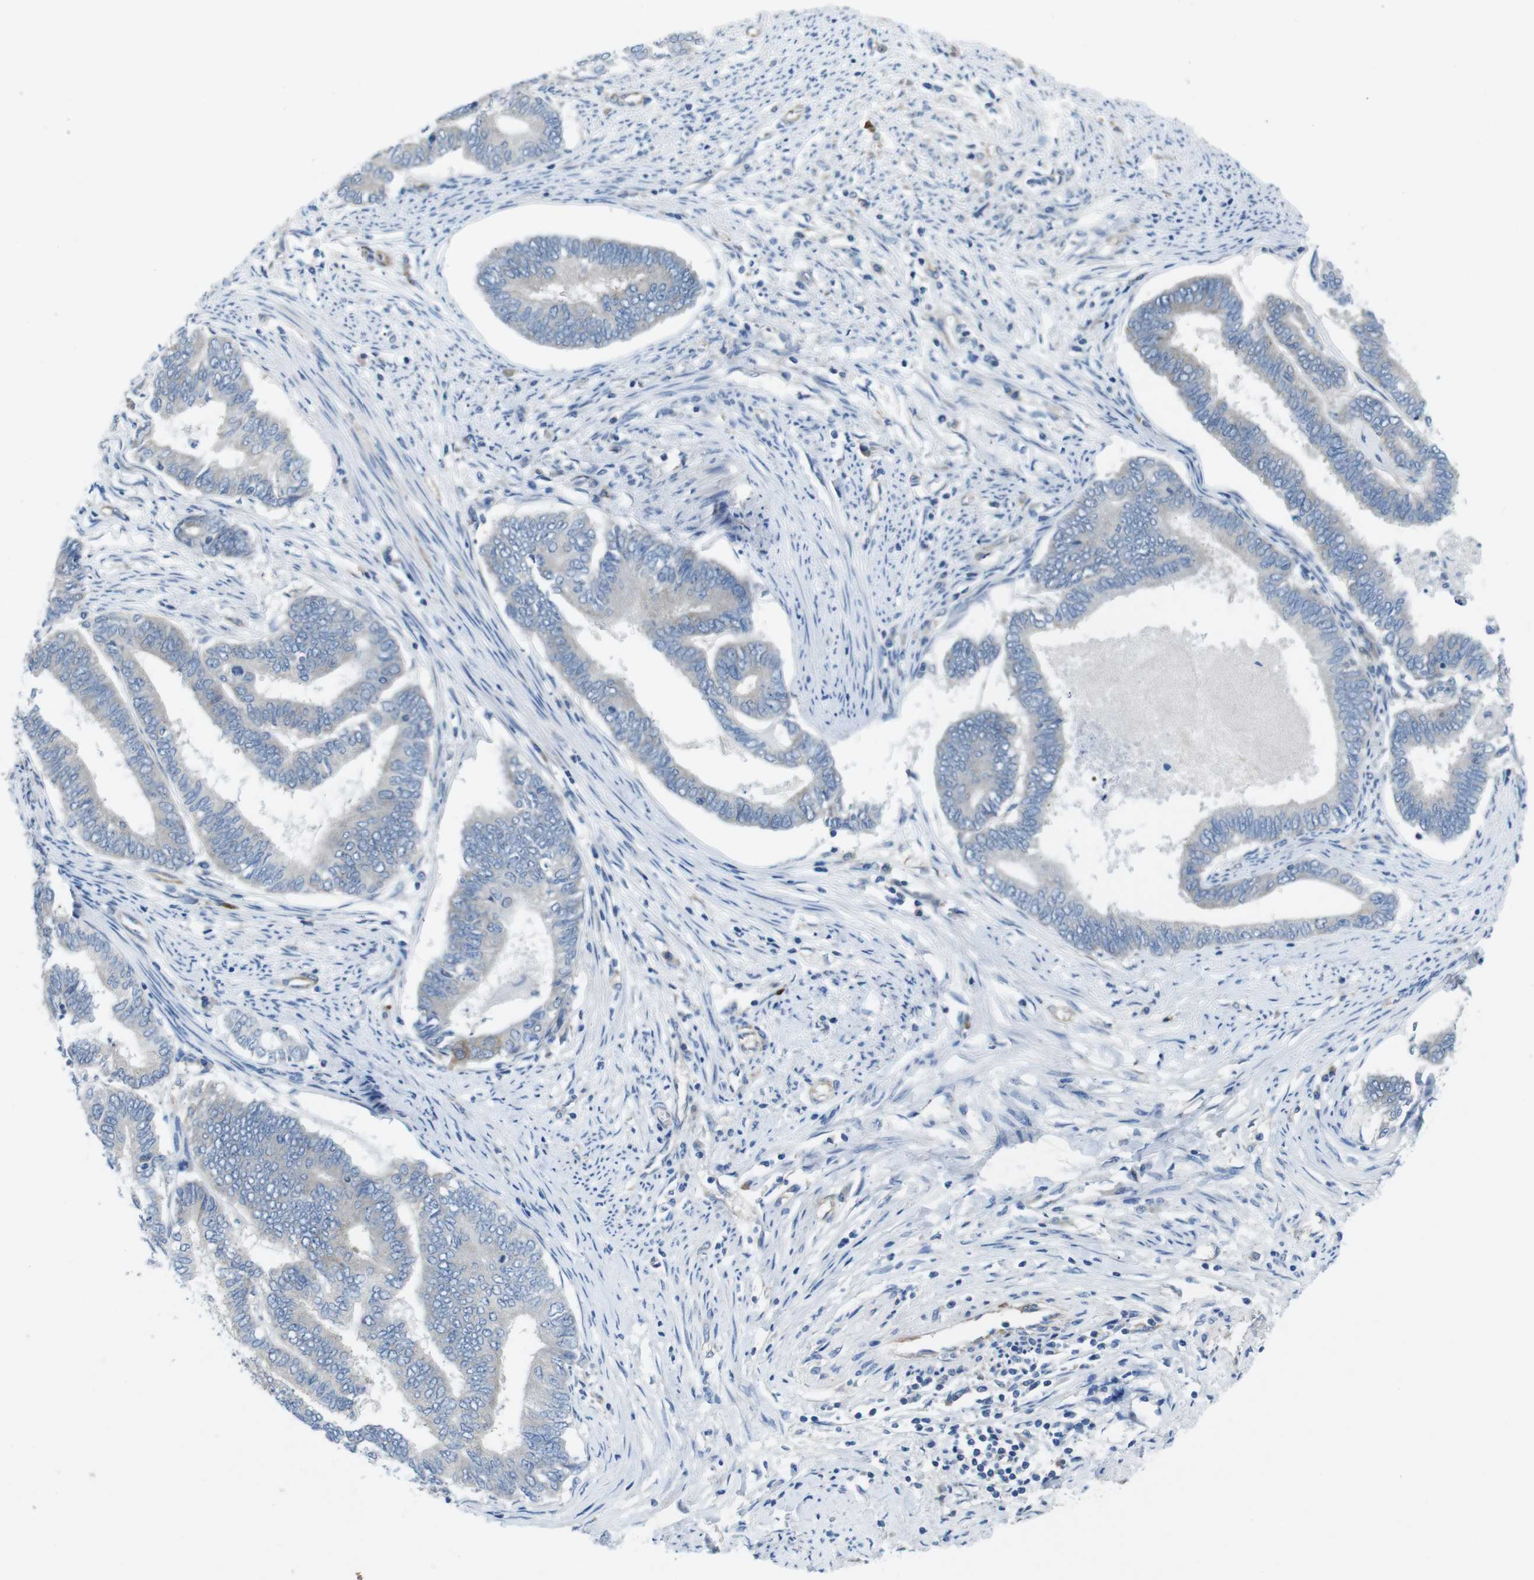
{"staining": {"intensity": "negative", "quantity": "none", "location": "none"}, "tissue": "endometrial cancer", "cell_type": "Tumor cells", "image_type": "cancer", "snomed": [{"axis": "morphology", "description": "Adenocarcinoma, NOS"}, {"axis": "topography", "description": "Endometrium"}], "caption": "A histopathology image of human endometrial adenocarcinoma is negative for staining in tumor cells. The staining is performed using DAB (3,3'-diaminobenzidine) brown chromogen with nuclei counter-stained in using hematoxylin.", "gene": "DCLK1", "patient": {"sex": "female", "age": 86}}